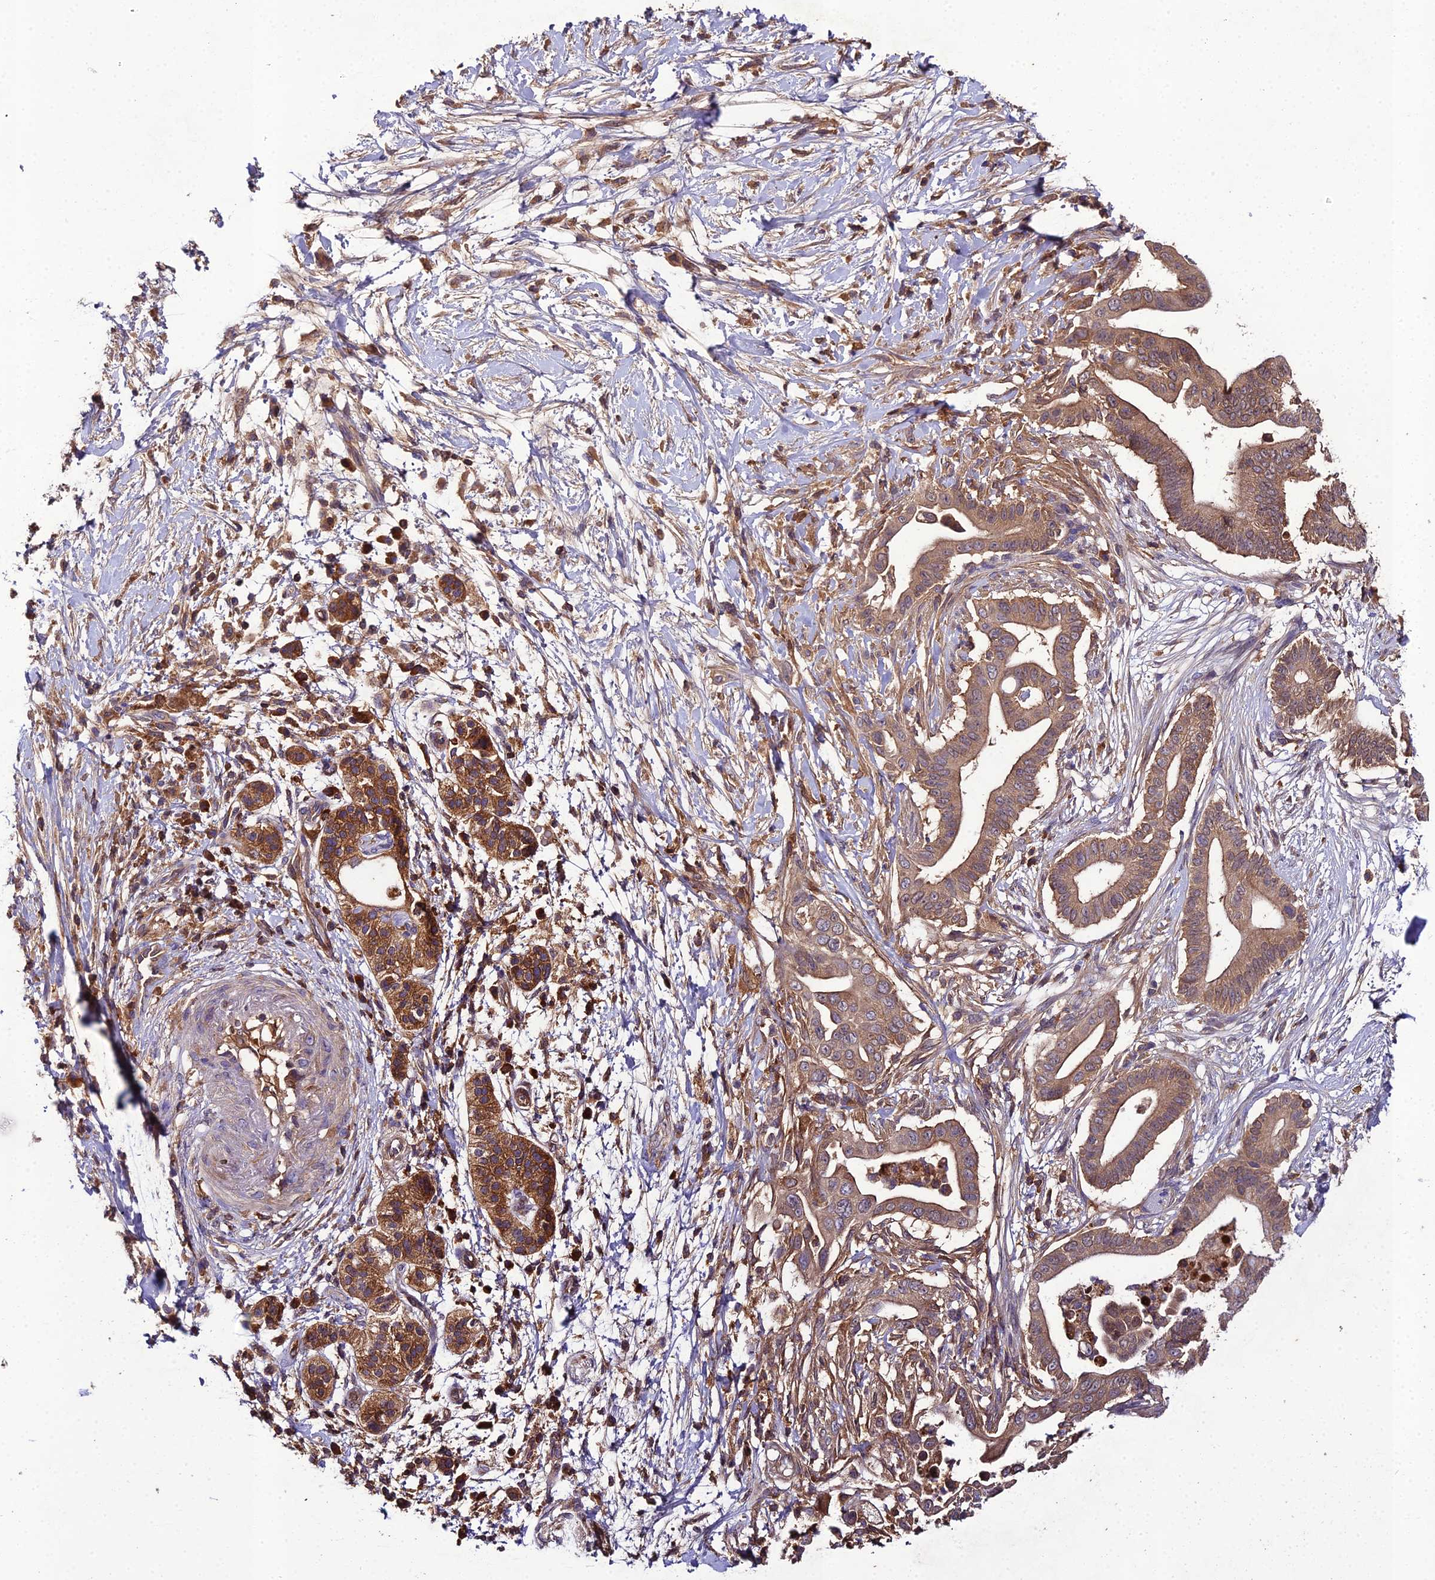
{"staining": {"intensity": "moderate", "quantity": ">75%", "location": "cytoplasmic/membranous"}, "tissue": "pancreatic cancer", "cell_type": "Tumor cells", "image_type": "cancer", "snomed": [{"axis": "morphology", "description": "Adenocarcinoma, NOS"}, {"axis": "topography", "description": "Pancreas"}], "caption": "An immunohistochemistry (IHC) image of neoplastic tissue is shown. Protein staining in brown labels moderate cytoplasmic/membranous positivity in pancreatic adenocarcinoma within tumor cells.", "gene": "TMEM258", "patient": {"sex": "male", "age": 68}}